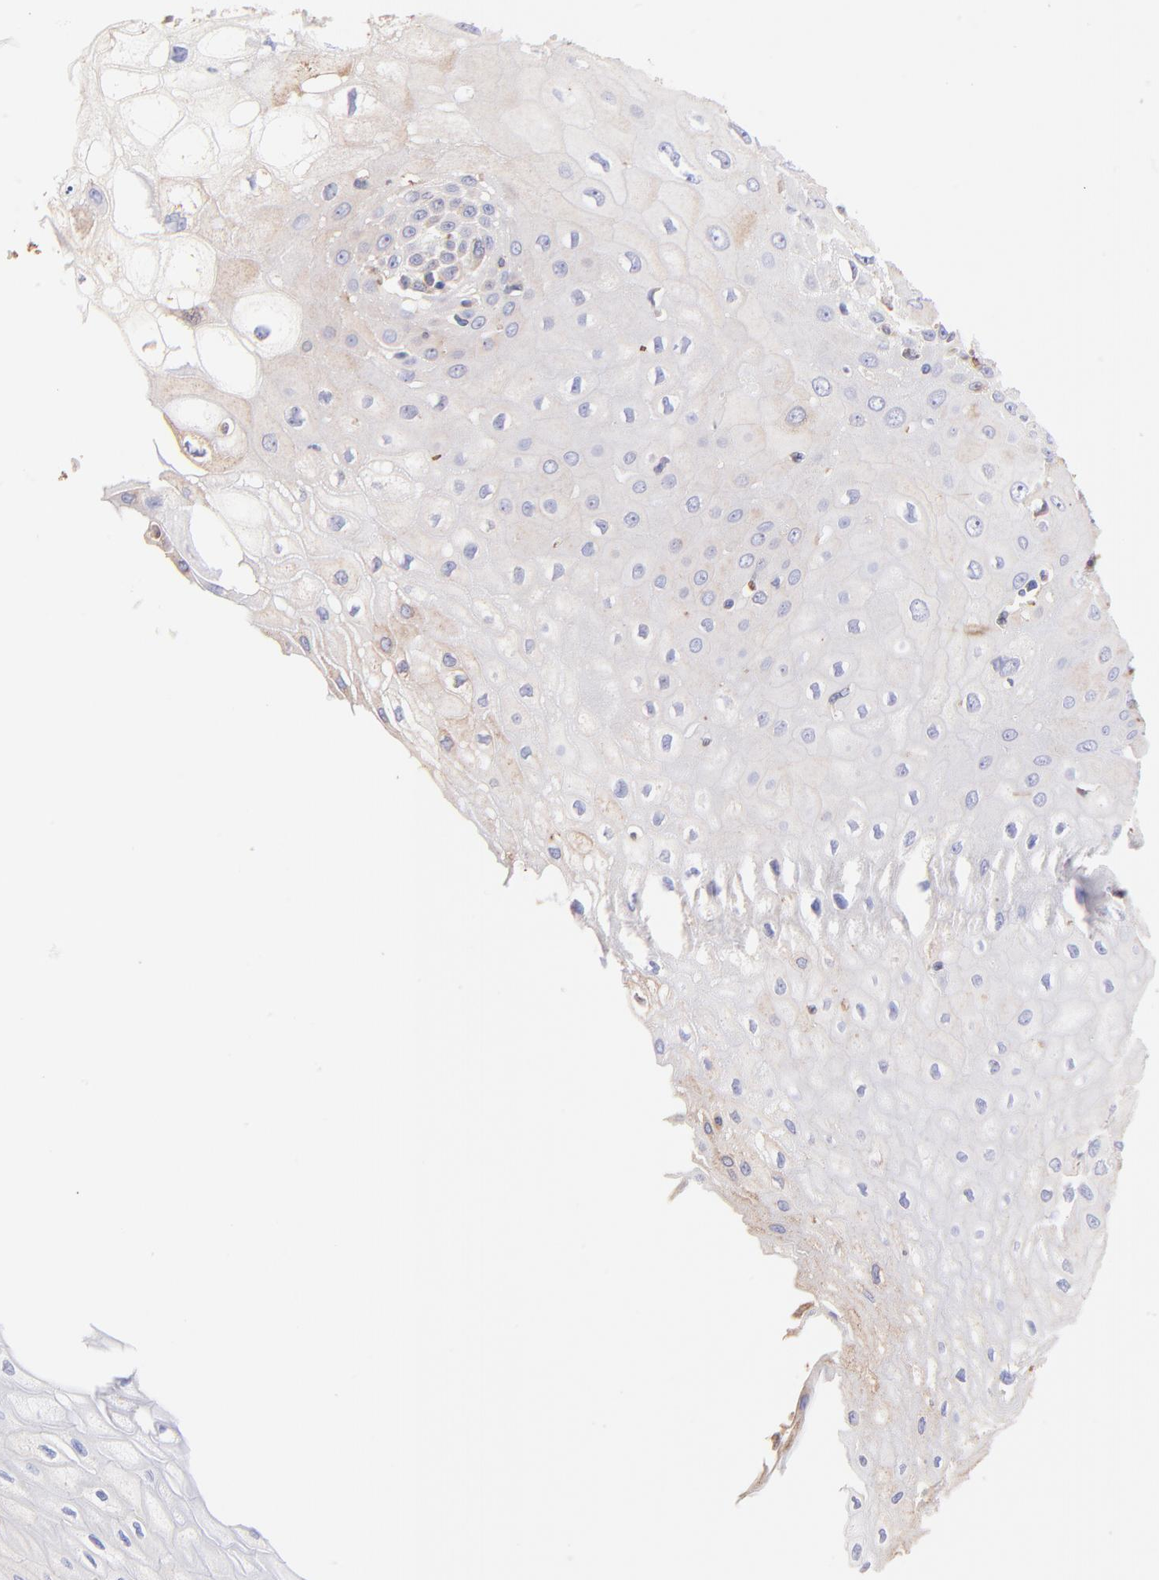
{"staining": {"intensity": "weak", "quantity": ">75%", "location": "cytoplasmic/membranous"}, "tissue": "esophagus", "cell_type": "Squamous epithelial cells", "image_type": "normal", "snomed": [{"axis": "morphology", "description": "Normal tissue, NOS"}, {"axis": "morphology", "description": "Squamous cell carcinoma, NOS"}, {"axis": "topography", "description": "Esophagus"}], "caption": "Weak cytoplasmic/membranous protein positivity is seen in approximately >75% of squamous epithelial cells in esophagus. Nuclei are stained in blue.", "gene": "BGN", "patient": {"sex": "male", "age": 65}}